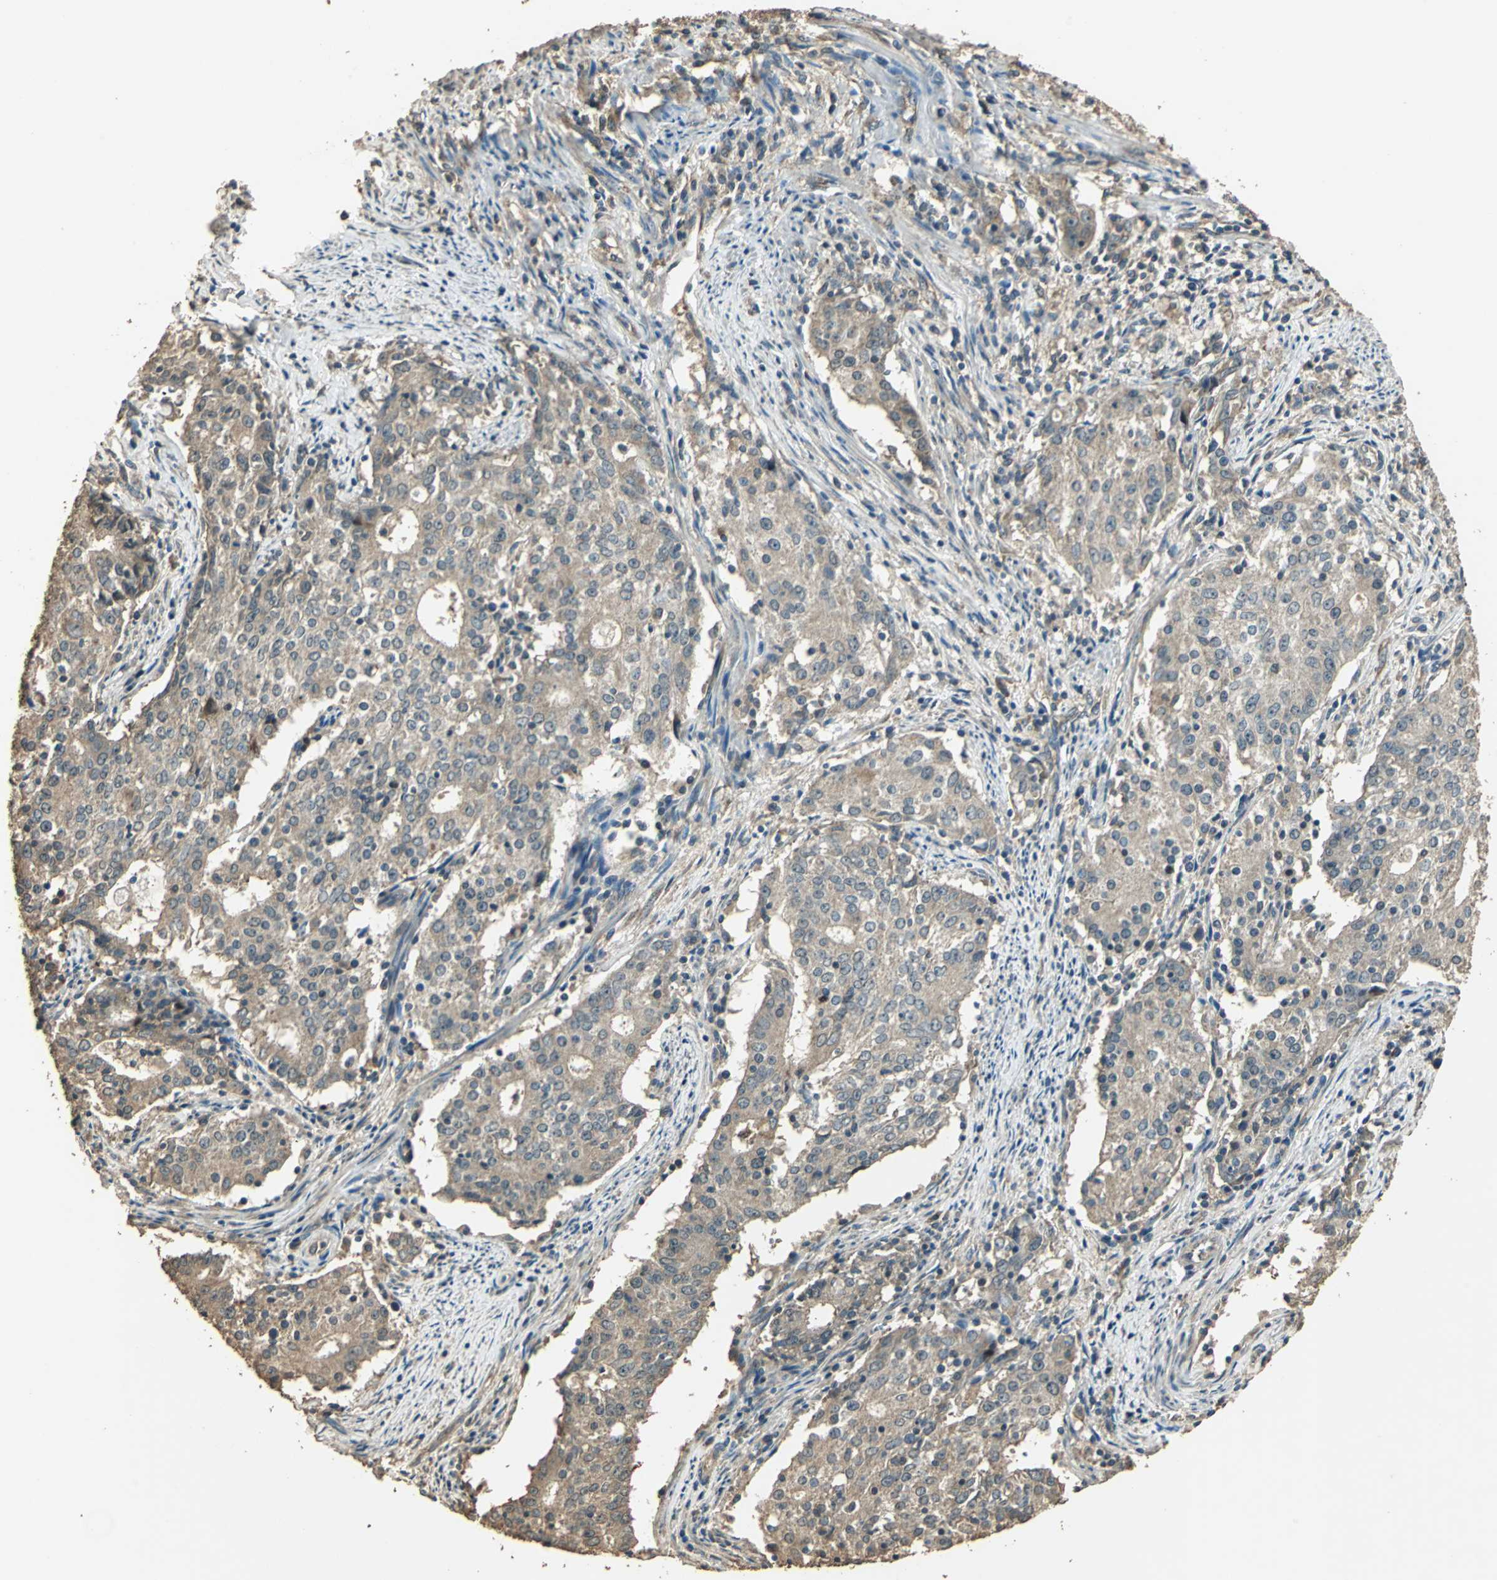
{"staining": {"intensity": "weak", "quantity": ">75%", "location": "cytoplasmic/membranous"}, "tissue": "cervical cancer", "cell_type": "Tumor cells", "image_type": "cancer", "snomed": [{"axis": "morphology", "description": "Adenocarcinoma, NOS"}, {"axis": "topography", "description": "Cervix"}], "caption": "Immunohistochemistry staining of cervical cancer, which exhibits low levels of weak cytoplasmic/membranous expression in approximately >75% of tumor cells indicating weak cytoplasmic/membranous protein expression. The staining was performed using DAB (brown) for protein detection and nuclei were counterstained in hematoxylin (blue).", "gene": "TMPRSS4", "patient": {"sex": "female", "age": 44}}